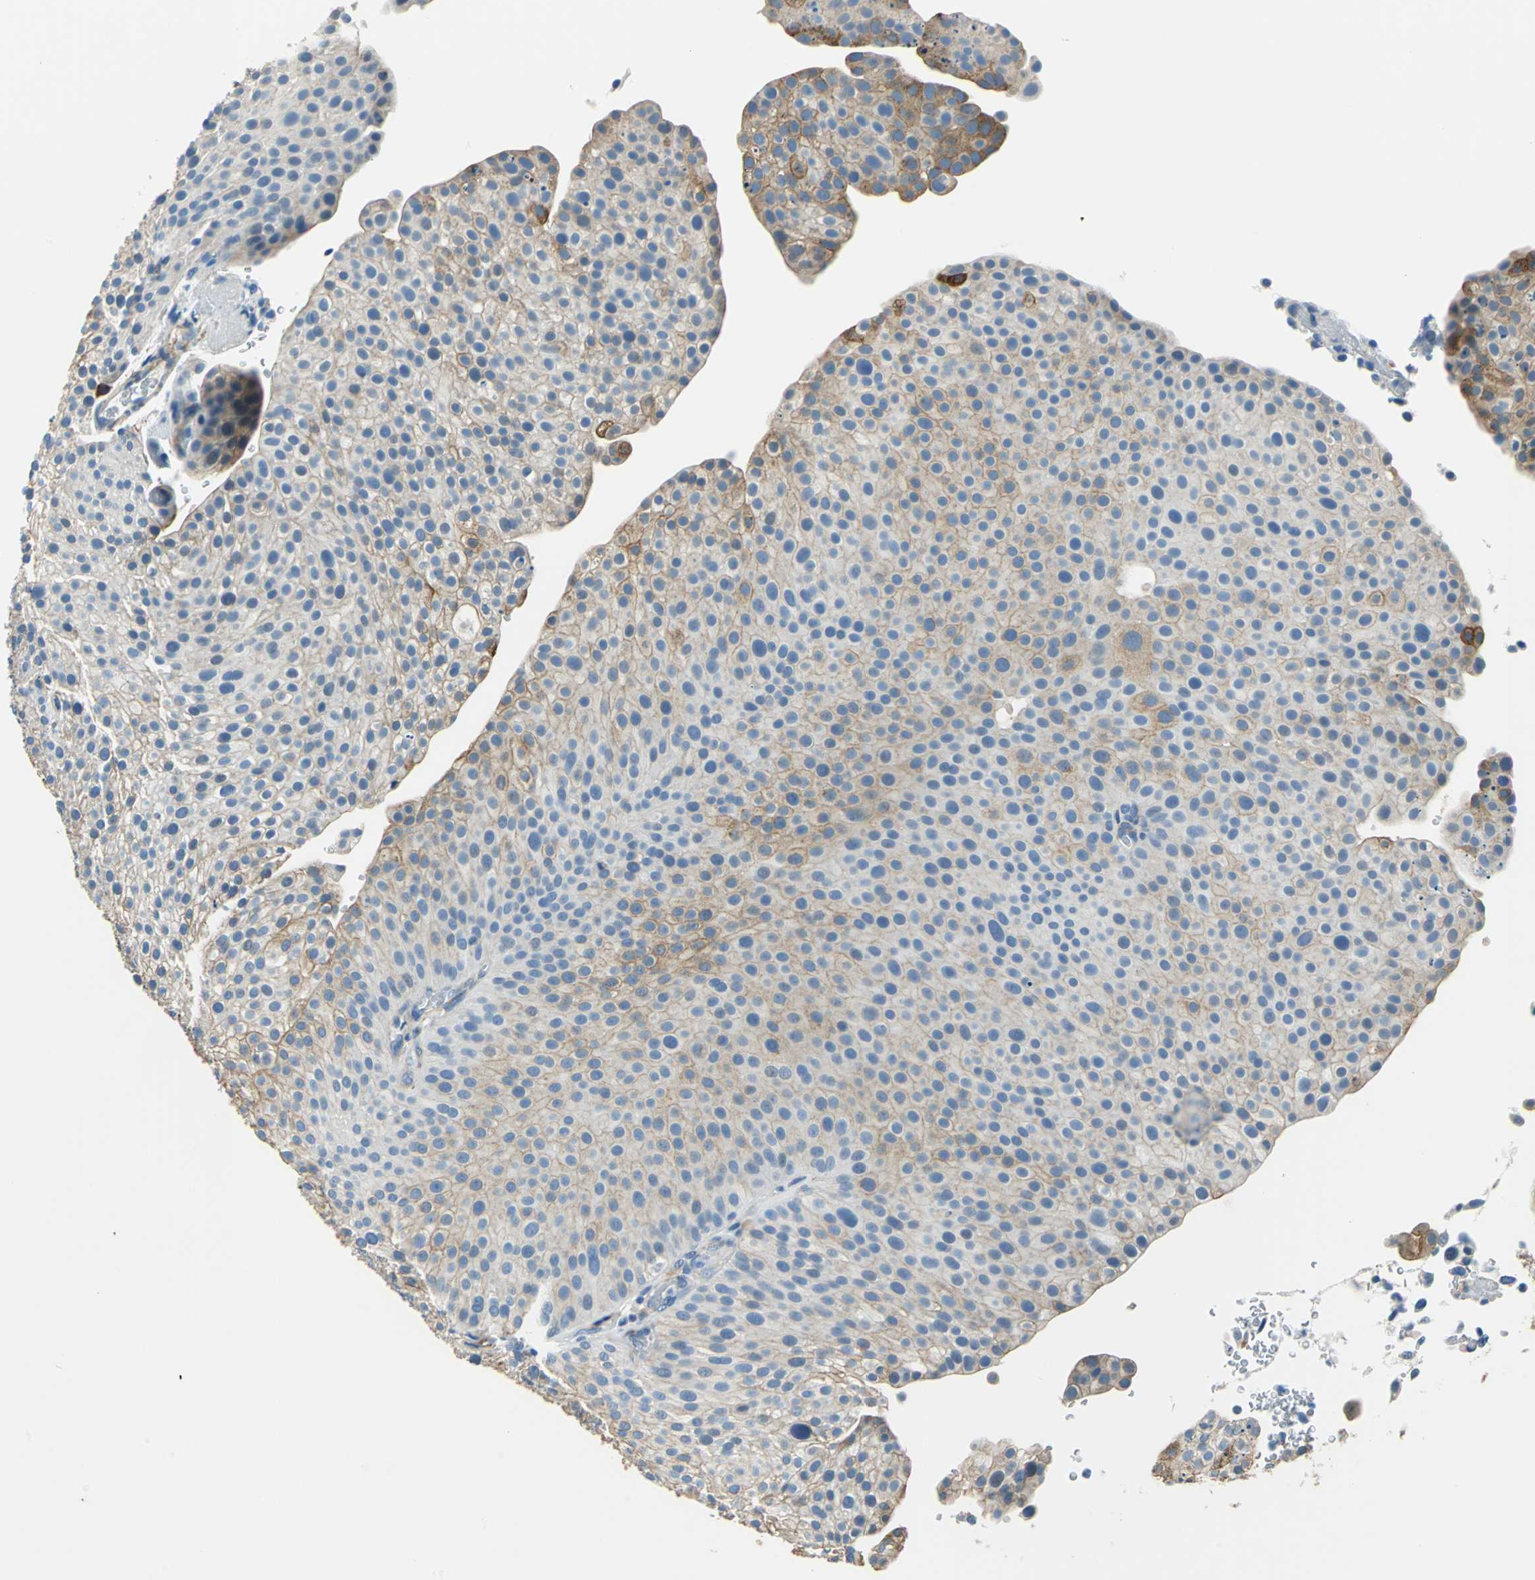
{"staining": {"intensity": "moderate", "quantity": "<25%", "location": "cytoplasmic/membranous"}, "tissue": "urothelial cancer", "cell_type": "Tumor cells", "image_type": "cancer", "snomed": [{"axis": "morphology", "description": "Urothelial carcinoma, Low grade"}, {"axis": "topography", "description": "Smooth muscle"}, {"axis": "topography", "description": "Urinary bladder"}], "caption": "Tumor cells demonstrate moderate cytoplasmic/membranous expression in approximately <25% of cells in urothelial cancer.", "gene": "AKAP12", "patient": {"sex": "male", "age": 60}}